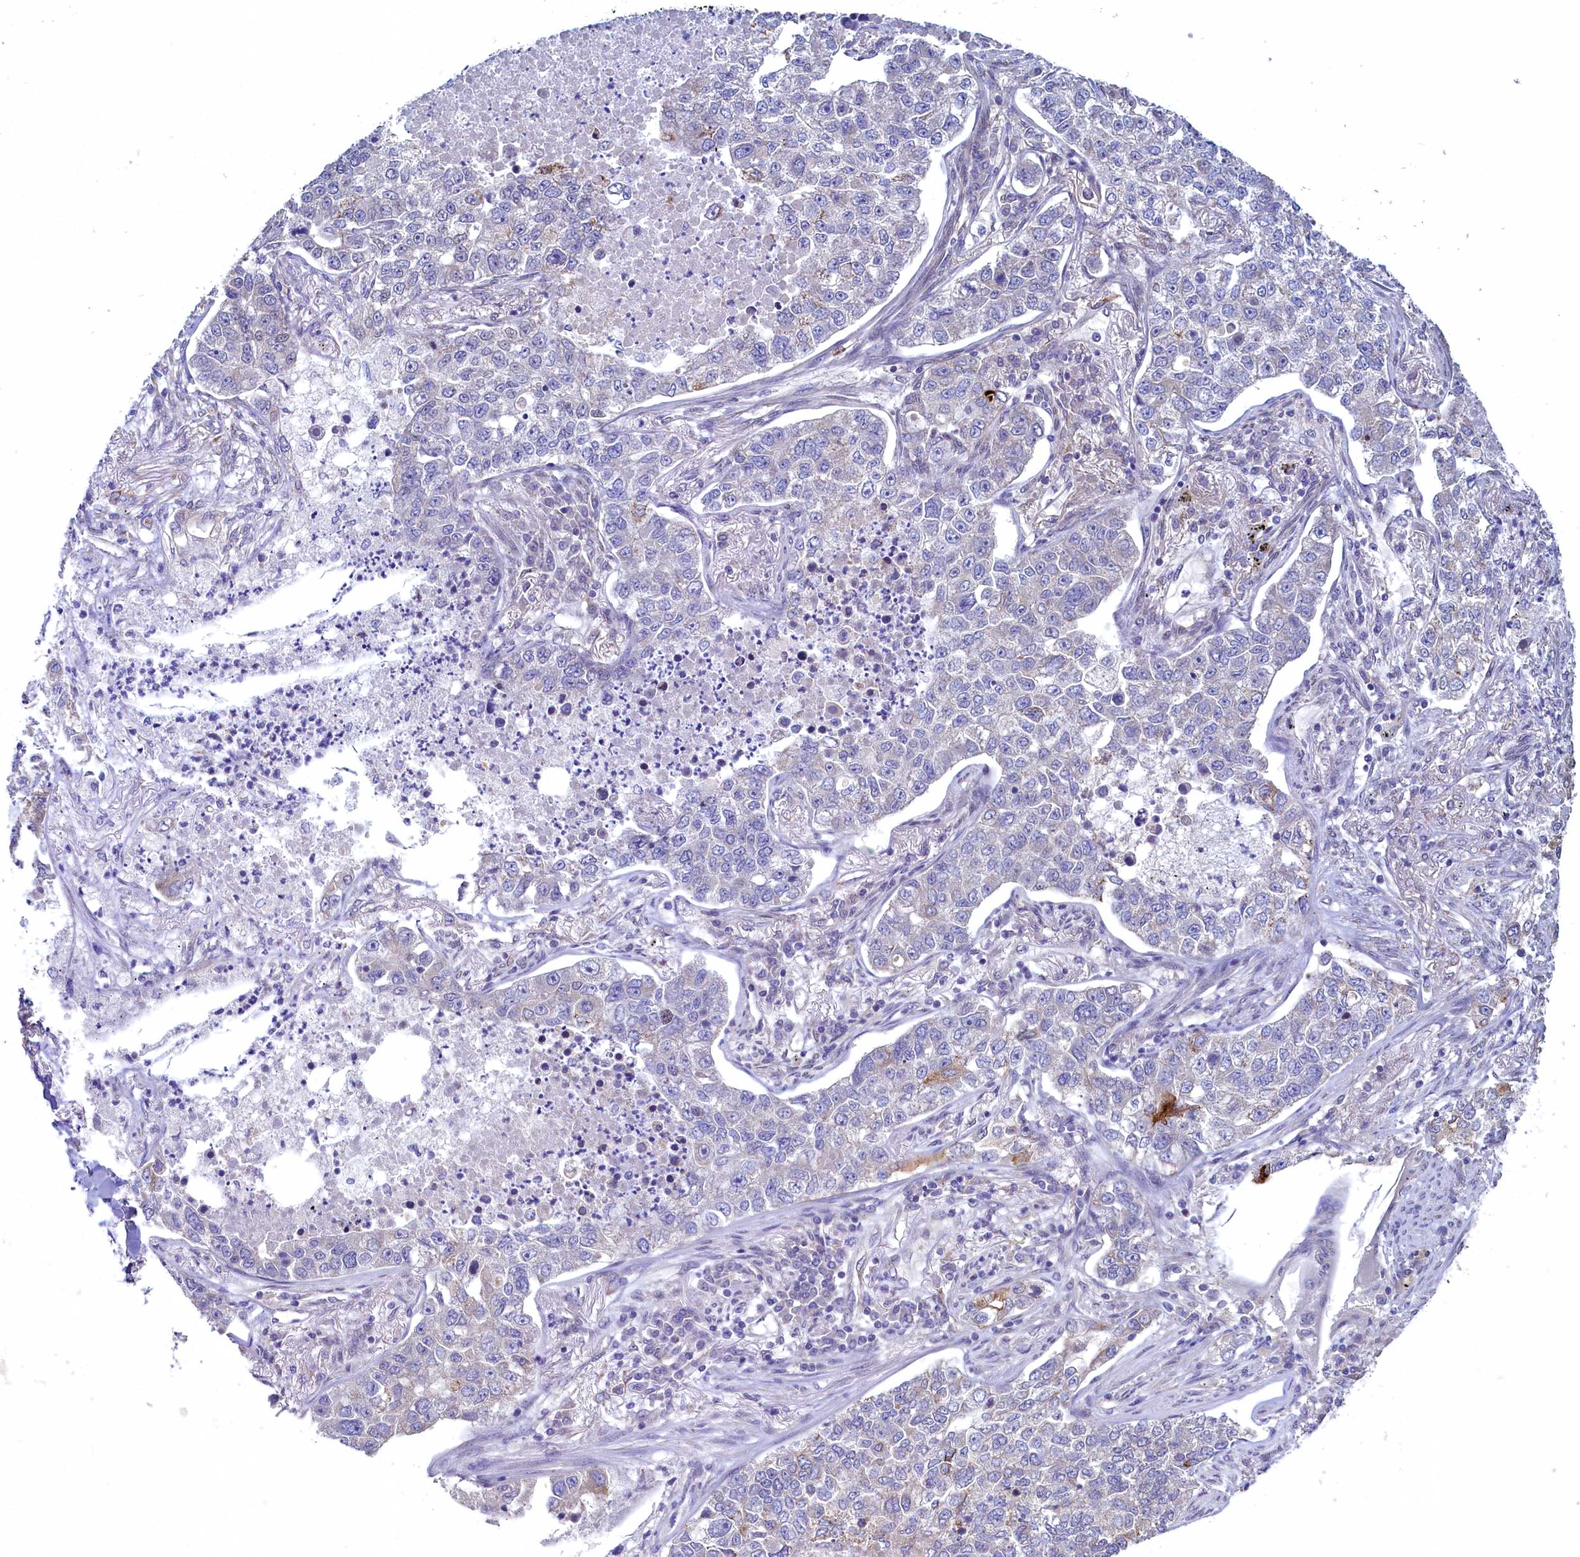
{"staining": {"intensity": "negative", "quantity": "none", "location": "none"}, "tissue": "lung cancer", "cell_type": "Tumor cells", "image_type": "cancer", "snomed": [{"axis": "morphology", "description": "Adenocarcinoma, NOS"}, {"axis": "topography", "description": "Lung"}], "caption": "There is no significant positivity in tumor cells of adenocarcinoma (lung). (DAB (3,3'-diaminobenzidine) immunohistochemistry with hematoxylin counter stain).", "gene": "SPATA2L", "patient": {"sex": "male", "age": 49}}